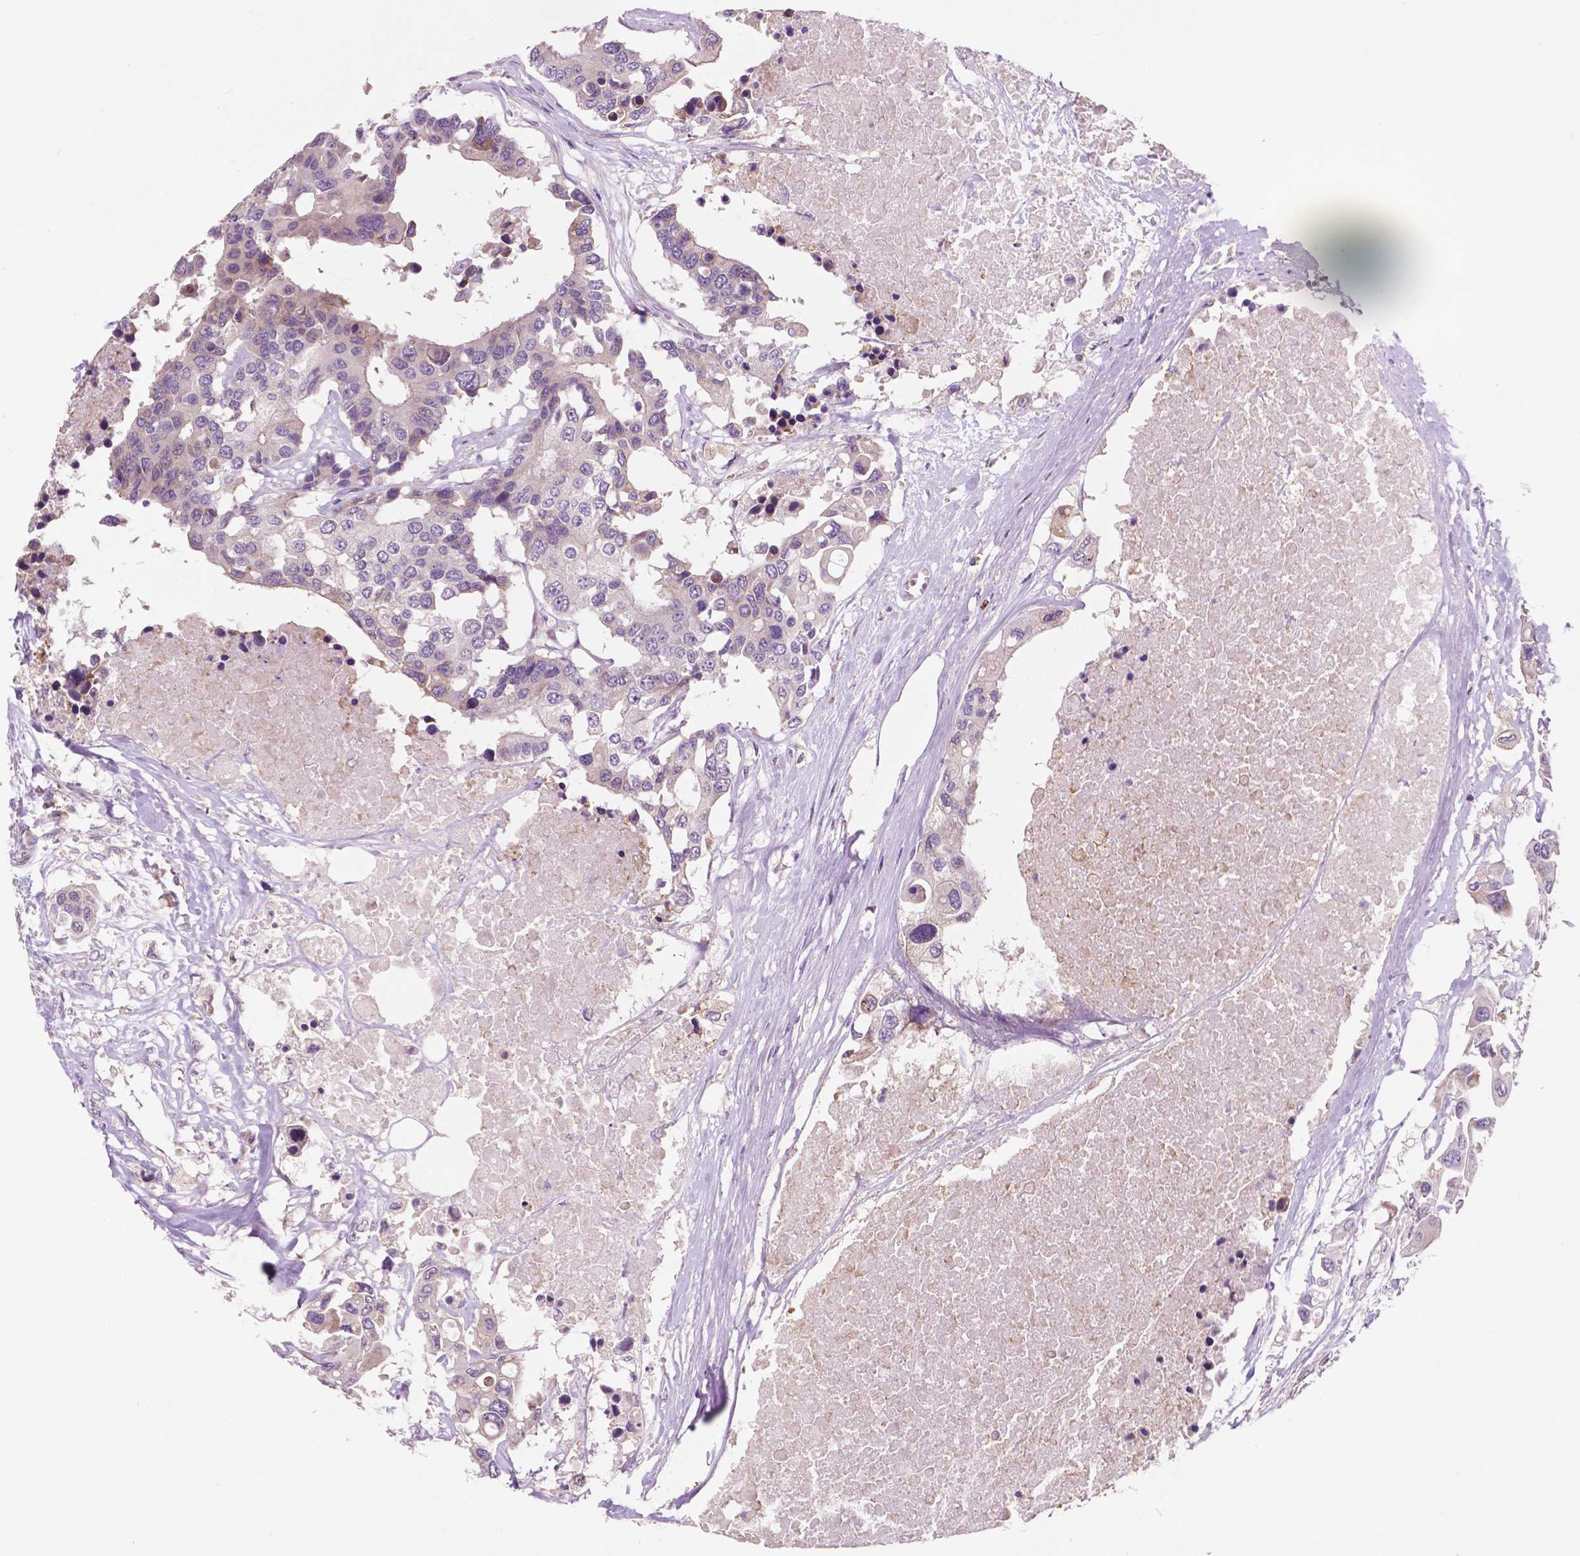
{"staining": {"intensity": "negative", "quantity": "none", "location": "none"}, "tissue": "colorectal cancer", "cell_type": "Tumor cells", "image_type": "cancer", "snomed": [{"axis": "morphology", "description": "Adenocarcinoma, NOS"}, {"axis": "topography", "description": "Colon"}], "caption": "Tumor cells are negative for brown protein staining in colorectal cancer. (Stains: DAB (3,3'-diaminobenzidine) immunohistochemistry with hematoxylin counter stain, Microscopy: brightfield microscopy at high magnification).", "gene": "LRP1B", "patient": {"sex": "male", "age": 77}}